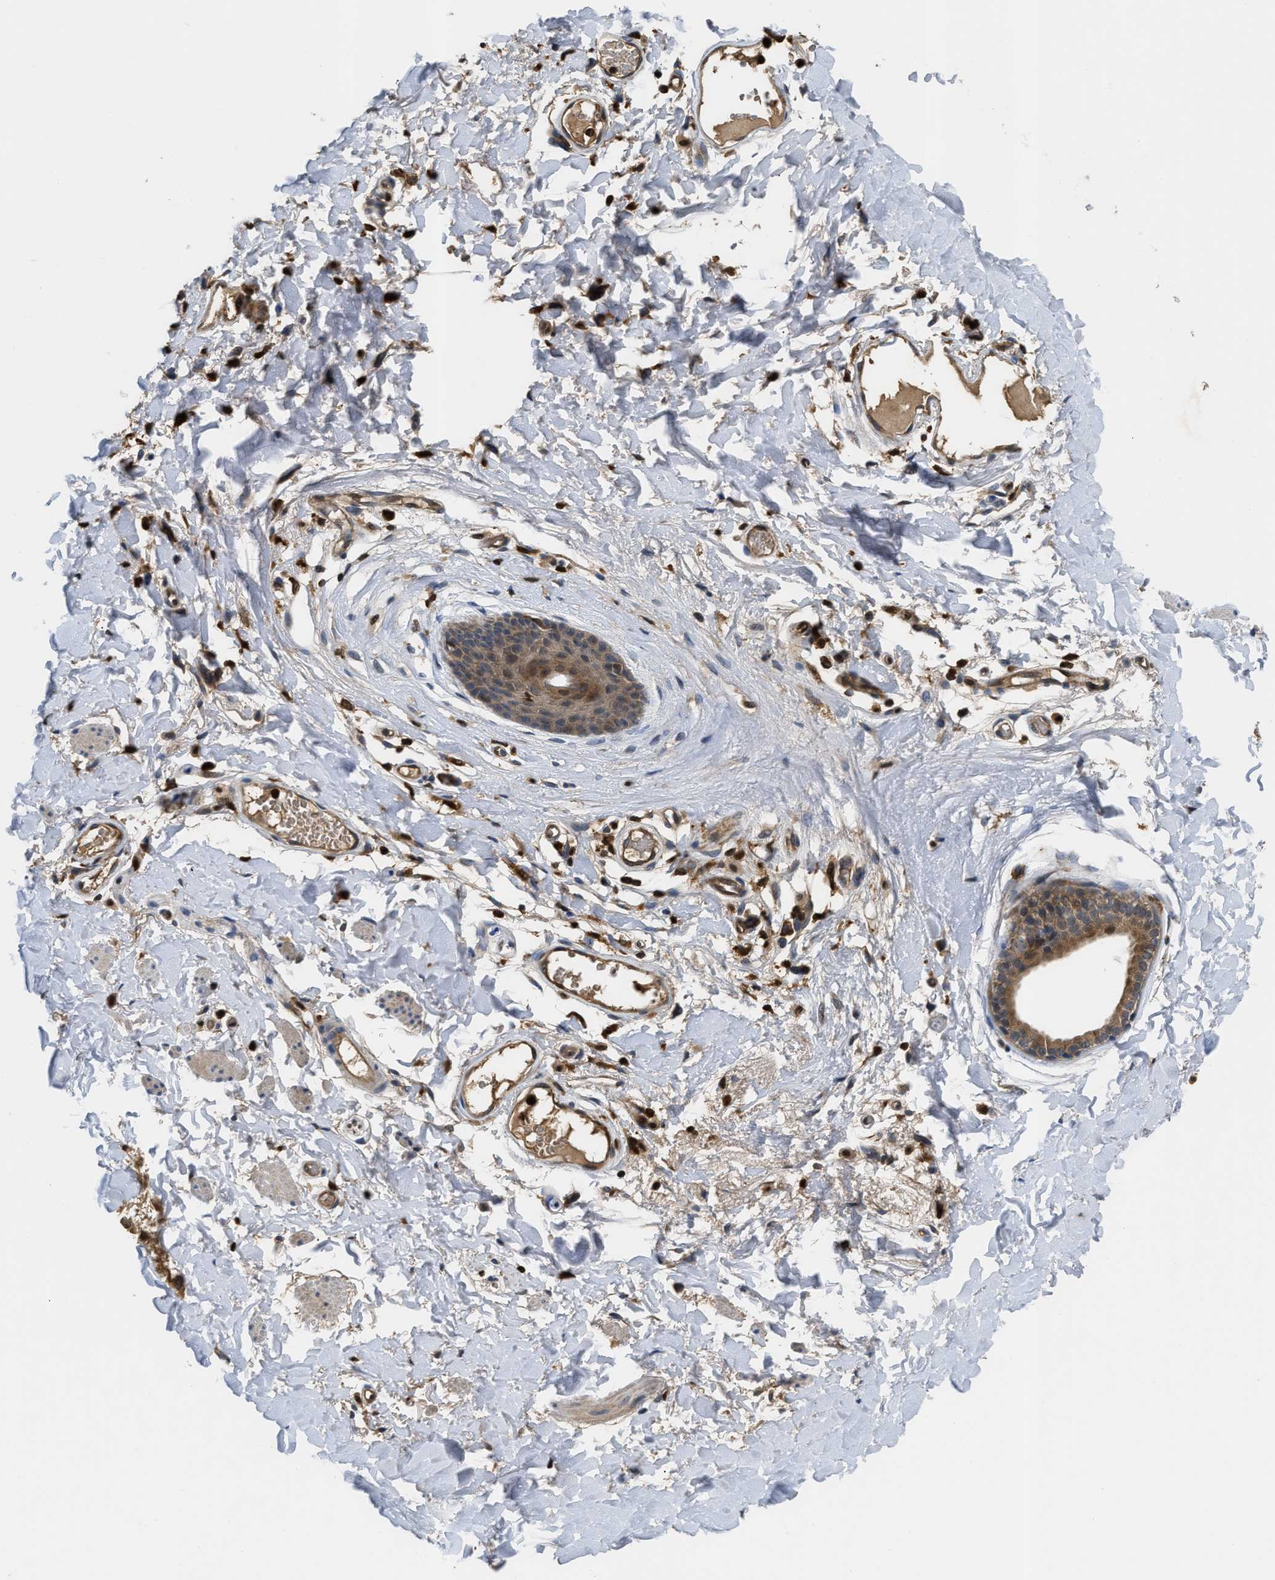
{"staining": {"intensity": "weak", "quantity": "25%-75%", "location": "cytoplasmic/membranous,nuclear"}, "tissue": "skin", "cell_type": "Epidermal cells", "image_type": "normal", "snomed": [{"axis": "morphology", "description": "Normal tissue, NOS"}, {"axis": "topography", "description": "Vulva"}], "caption": "Epidermal cells show low levels of weak cytoplasmic/membranous,nuclear positivity in approximately 25%-75% of cells in unremarkable skin. (Brightfield microscopy of DAB IHC at high magnification).", "gene": "OSTF1", "patient": {"sex": "female", "age": 73}}